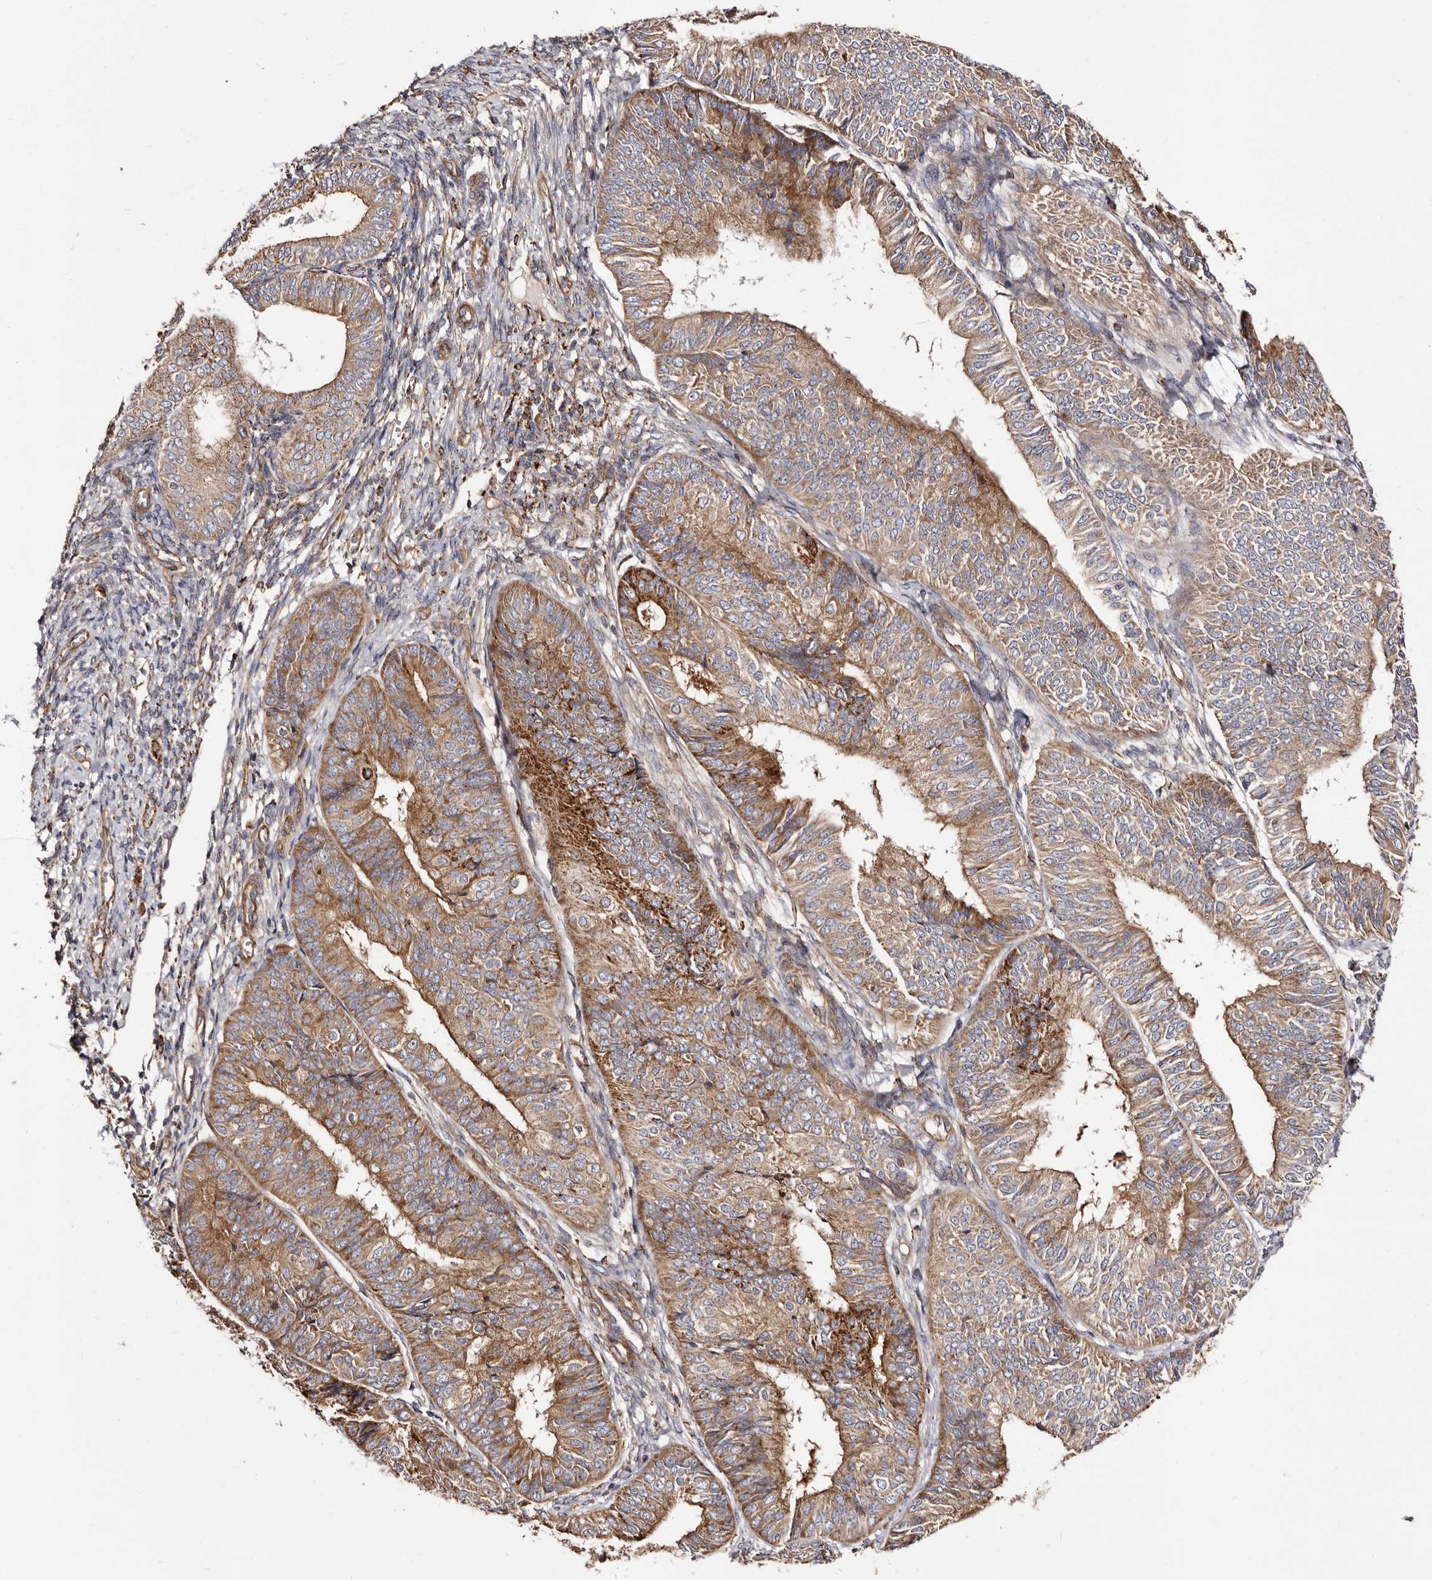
{"staining": {"intensity": "moderate", "quantity": ">75%", "location": "cytoplasmic/membranous"}, "tissue": "endometrial cancer", "cell_type": "Tumor cells", "image_type": "cancer", "snomed": [{"axis": "morphology", "description": "Adenocarcinoma, NOS"}, {"axis": "topography", "description": "Endometrium"}], "caption": "This is an image of IHC staining of adenocarcinoma (endometrial), which shows moderate expression in the cytoplasmic/membranous of tumor cells.", "gene": "LUZP1", "patient": {"sex": "female", "age": 58}}